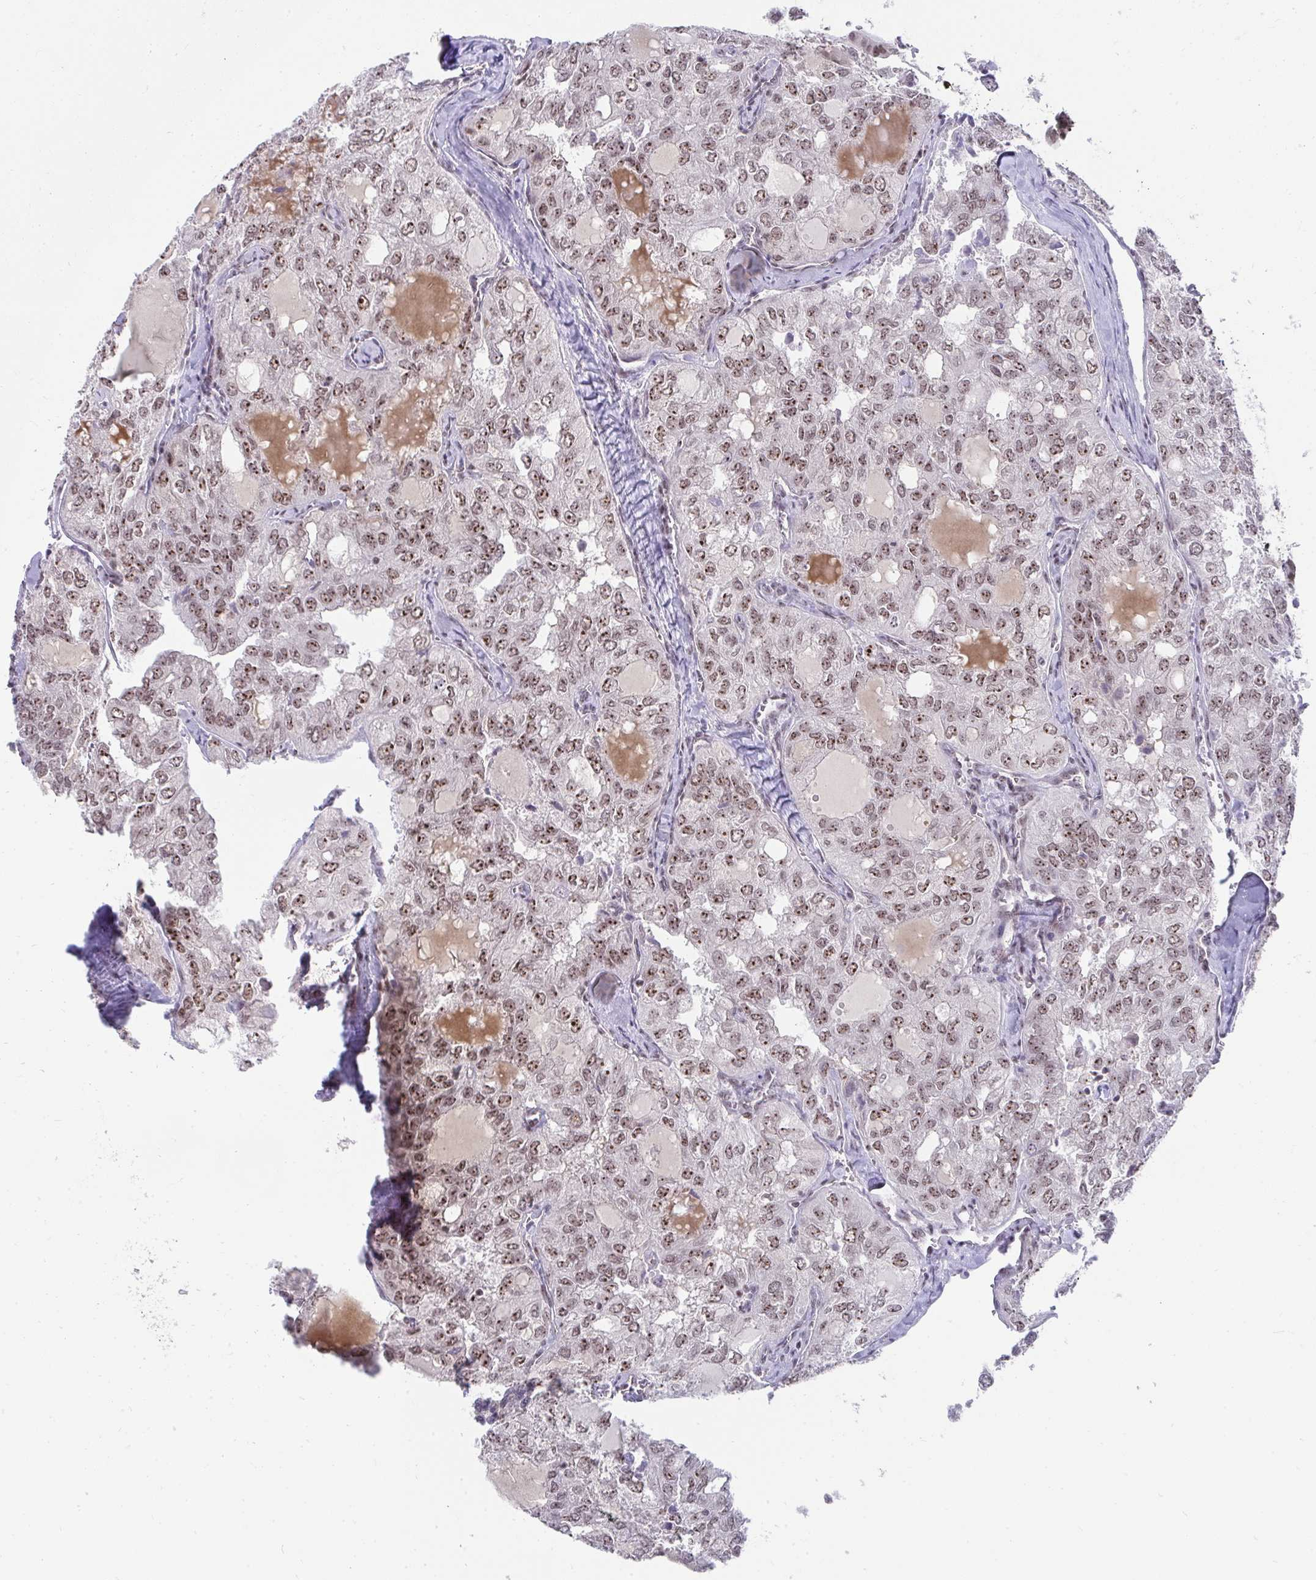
{"staining": {"intensity": "moderate", "quantity": ">75%", "location": "nuclear"}, "tissue": "thyroid cancer", "cell_type": "Tumor cells", "image_type": "cancer", "snomed": [{"axis": "morphology", "description": "Follicular adenoma carcinoma, NOS"}, {"axis": "topography", "description": "Thyroid gland"}], "caption": "This is a photomicrograph of immunohistochemistry (IHC) staining of thyroid cancer, which shows moderate positivity in the nuclear of tumor cells.", "gene": "HIRA", "patient": {"sex": "male", "age": 75}}